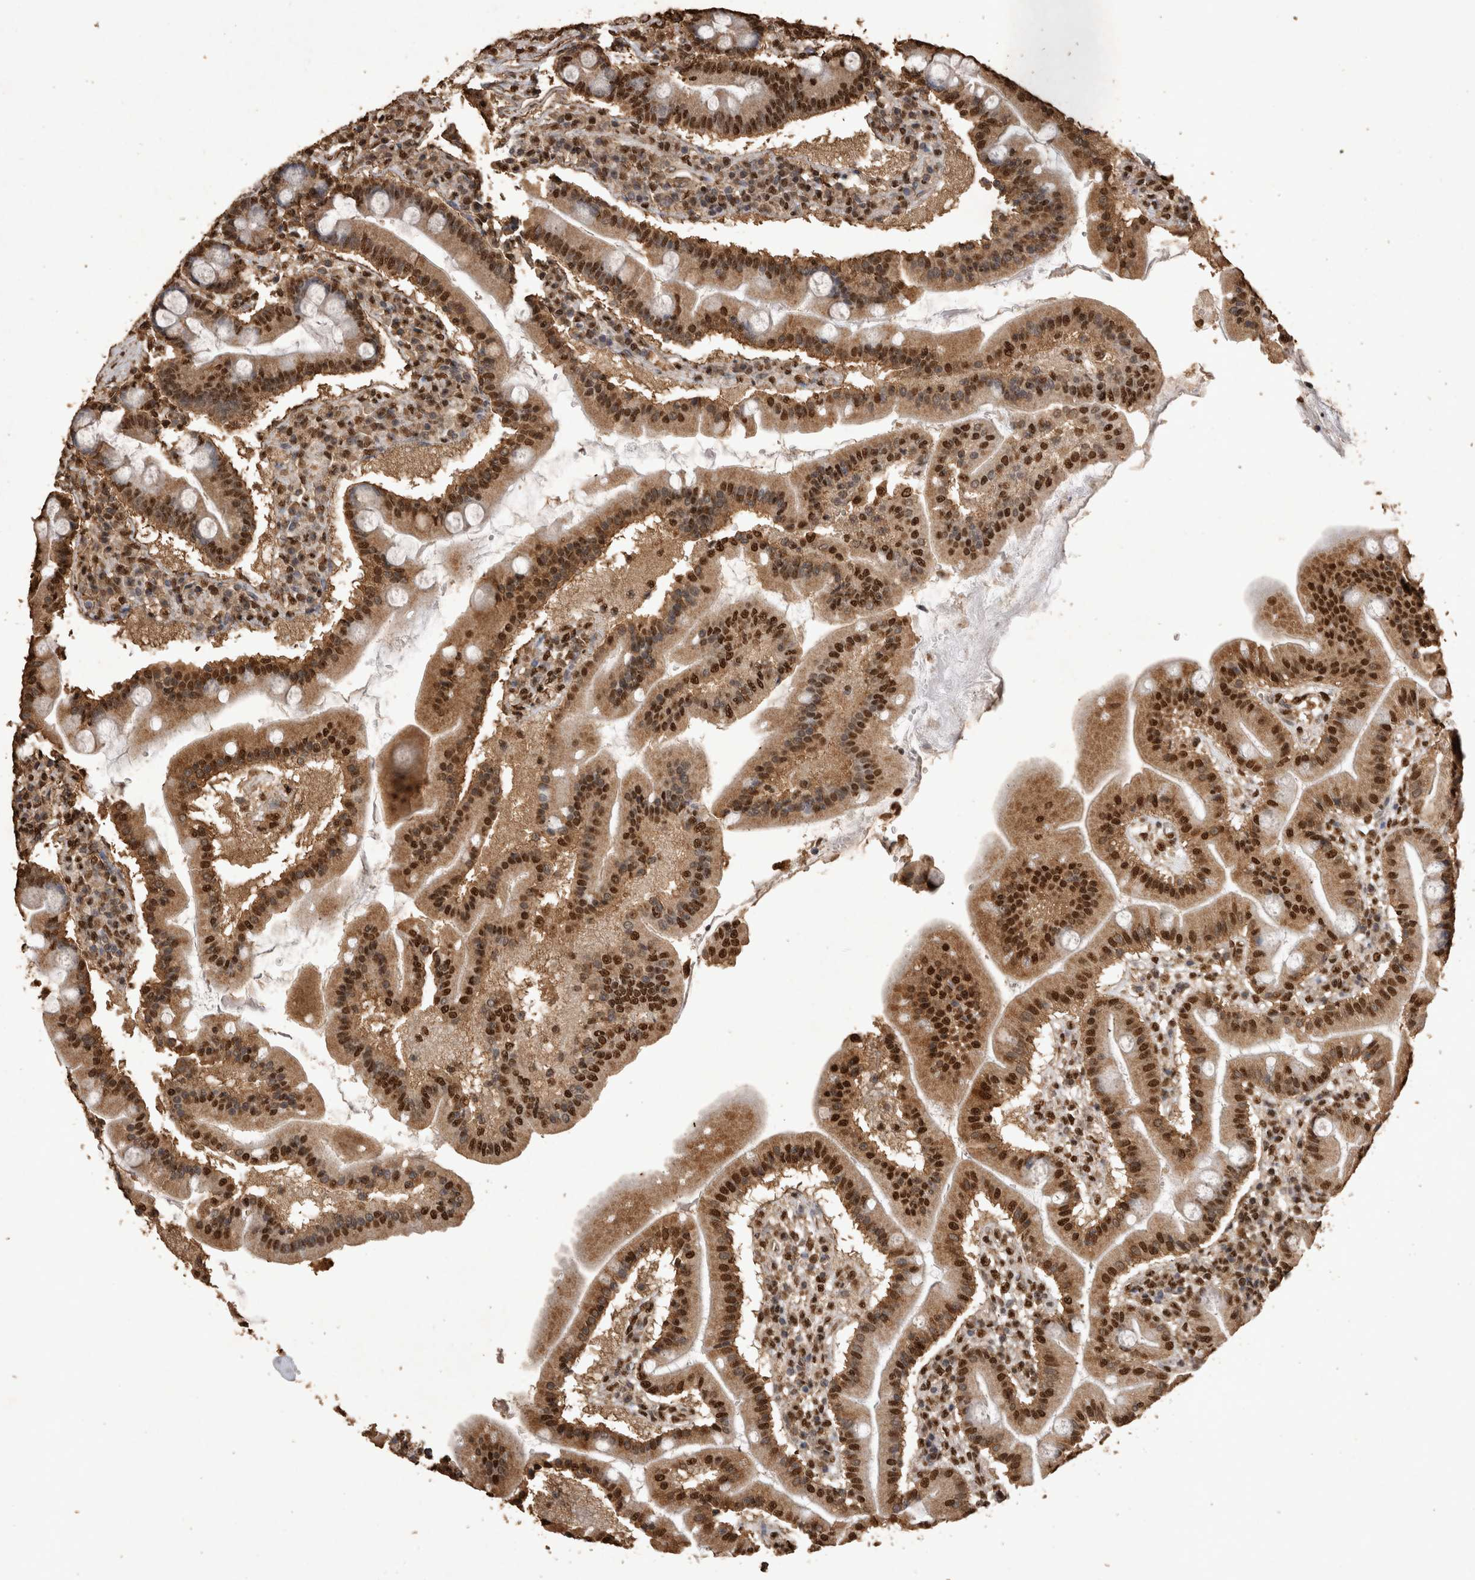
{"staining": {"intensity": "strong", "quantity": ">75%", "location": "cytoplasmic/membranous,nuclear"}, "tissue": "duodenum", "cell_type": "Glandular cells", "image_type": "normal", "snomed": [{"axis": "morphology", "description": "Normal tissue, NOS"}, {"axis": "topography", "description": "Duodenum"}], "caption": "Immunohistochemical staining of normal duodenum demonstrates >75% levels of strong cytoplasmic/membranous,nuclear protein expression in about >75% of glandular cells.", "gene": "OAS2", "patient": {"sex": "male", "age": 50}}